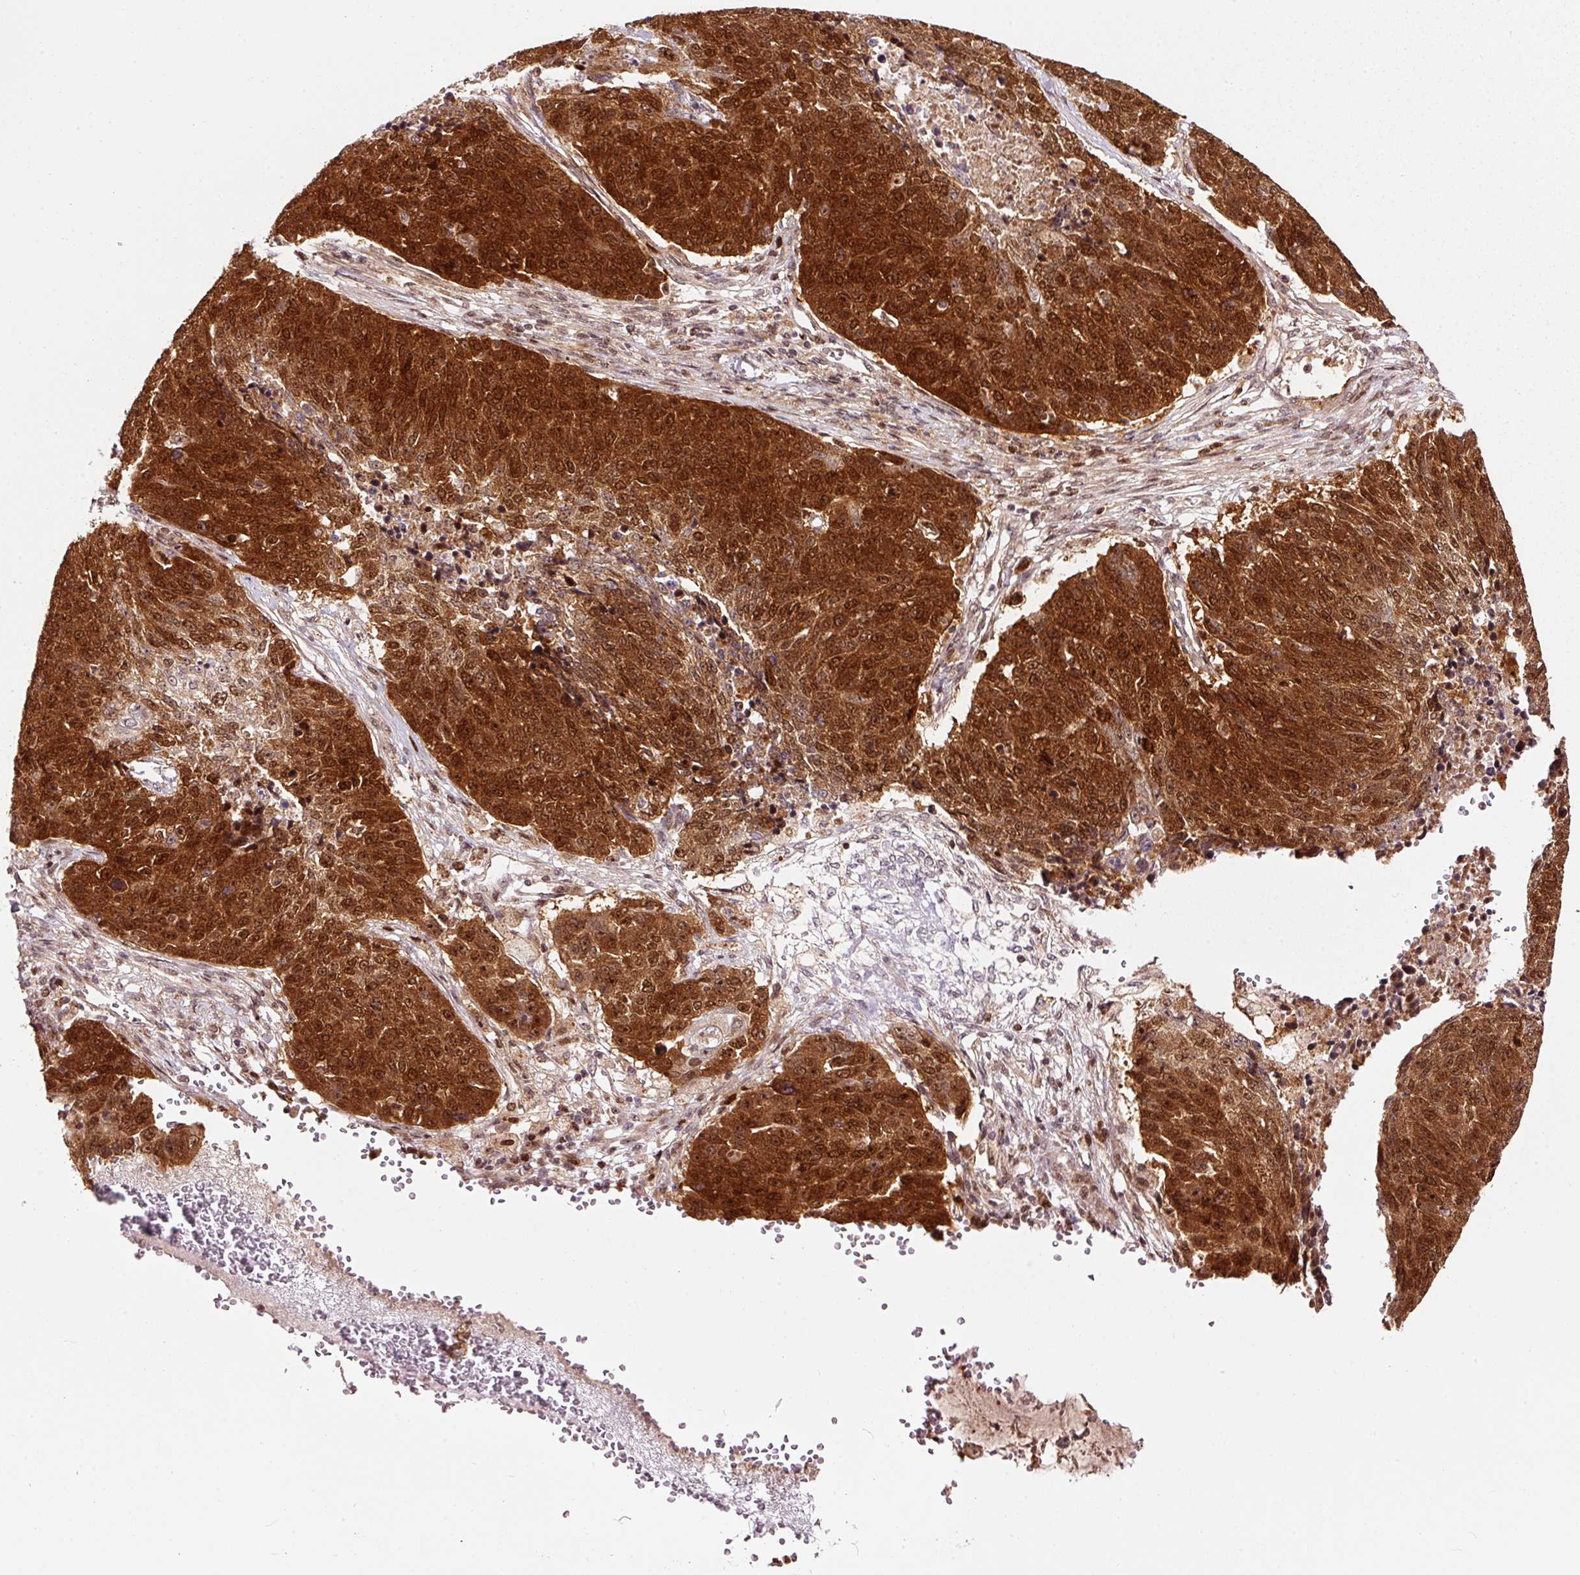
{"staining": {"intensity": "strong", "quantity": ">75%", "location": "cytoplasmic/membranous,nuclear"}, "tissue": "lung cancer", "cell_type": "Tumor cells", "image_type": "cancer", "snomed": [{"axis": "morphology", "description": "Normal tissue, NOS"}, {"axis": "morphology", "description": "Squamous cell carcinoma, NOS"}, {"axis": "topography", "description": "Lymph node"}, {"axis": "topography", "description": "Lung"}], "caption": "Immunohistochemistry (IHC) (DAB) staining of lung cancer (squamous cell carcinoma) demonstrates strong cytoplasmic/membranous and nuclear protein positivity in about >75% of tumor cells.", "gene": "RFC4", "patient": {"sex": "male", "age": 66}}